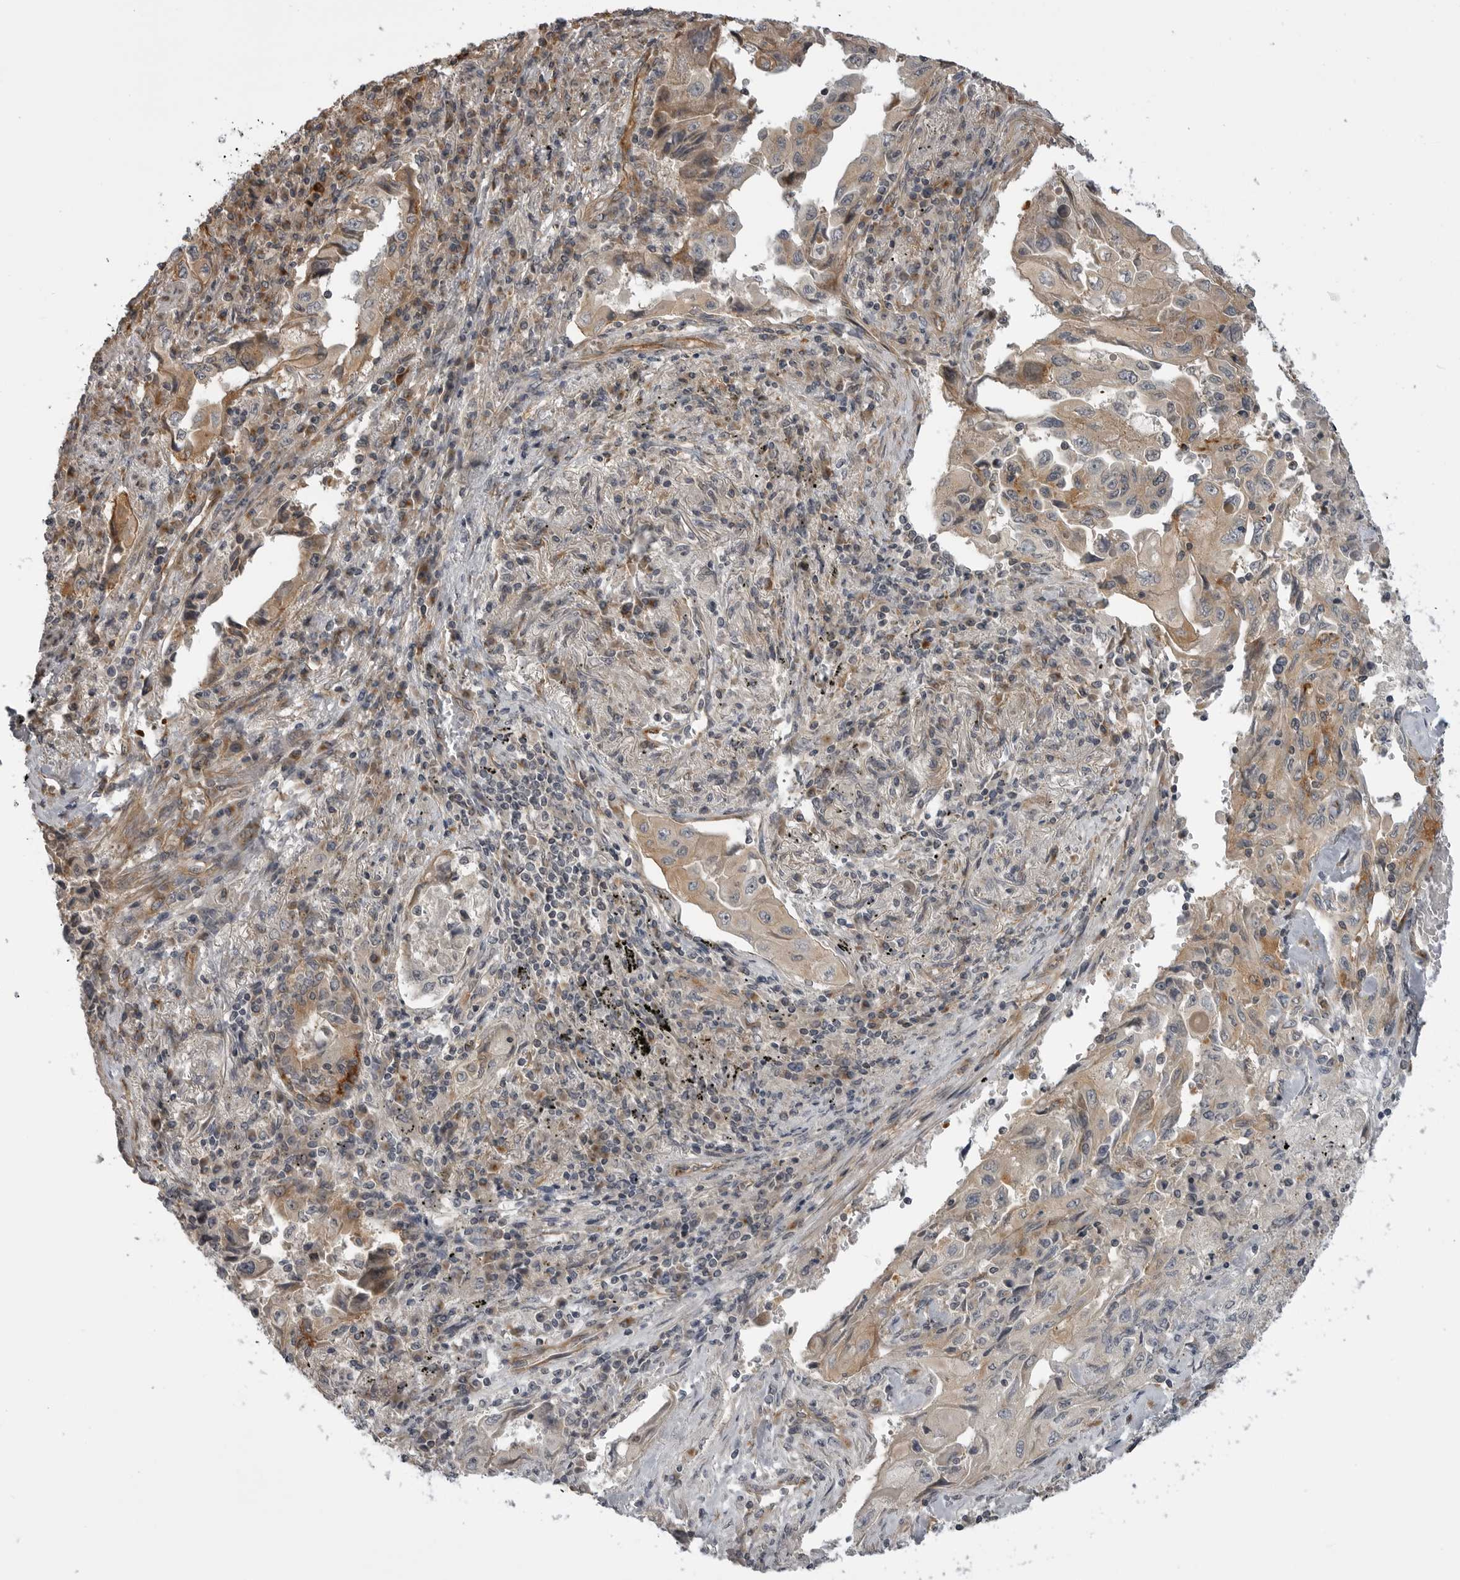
{"staining": {"intensity": "moderate", "quantity": "<25%", "location": "cytoplasmic/membranous"}, "tissue": "lung cancer", "cell_type": "Tumor cells", "image_type": "cancer", "snomed": [{"axis": "morphology", "description": "Adenocarcinoma, NOS"}, {"axis": "topography", "description": "Lung"}], "caption": "High-power microscopy captured an IHC histopathology image of adenocarcinoma (lung), revealing moderate cytoplasmic/membranous expression in about <25% of tumor cells.", "gene": "LRRC45", "patient": {"sex": "female", "age": 51}}